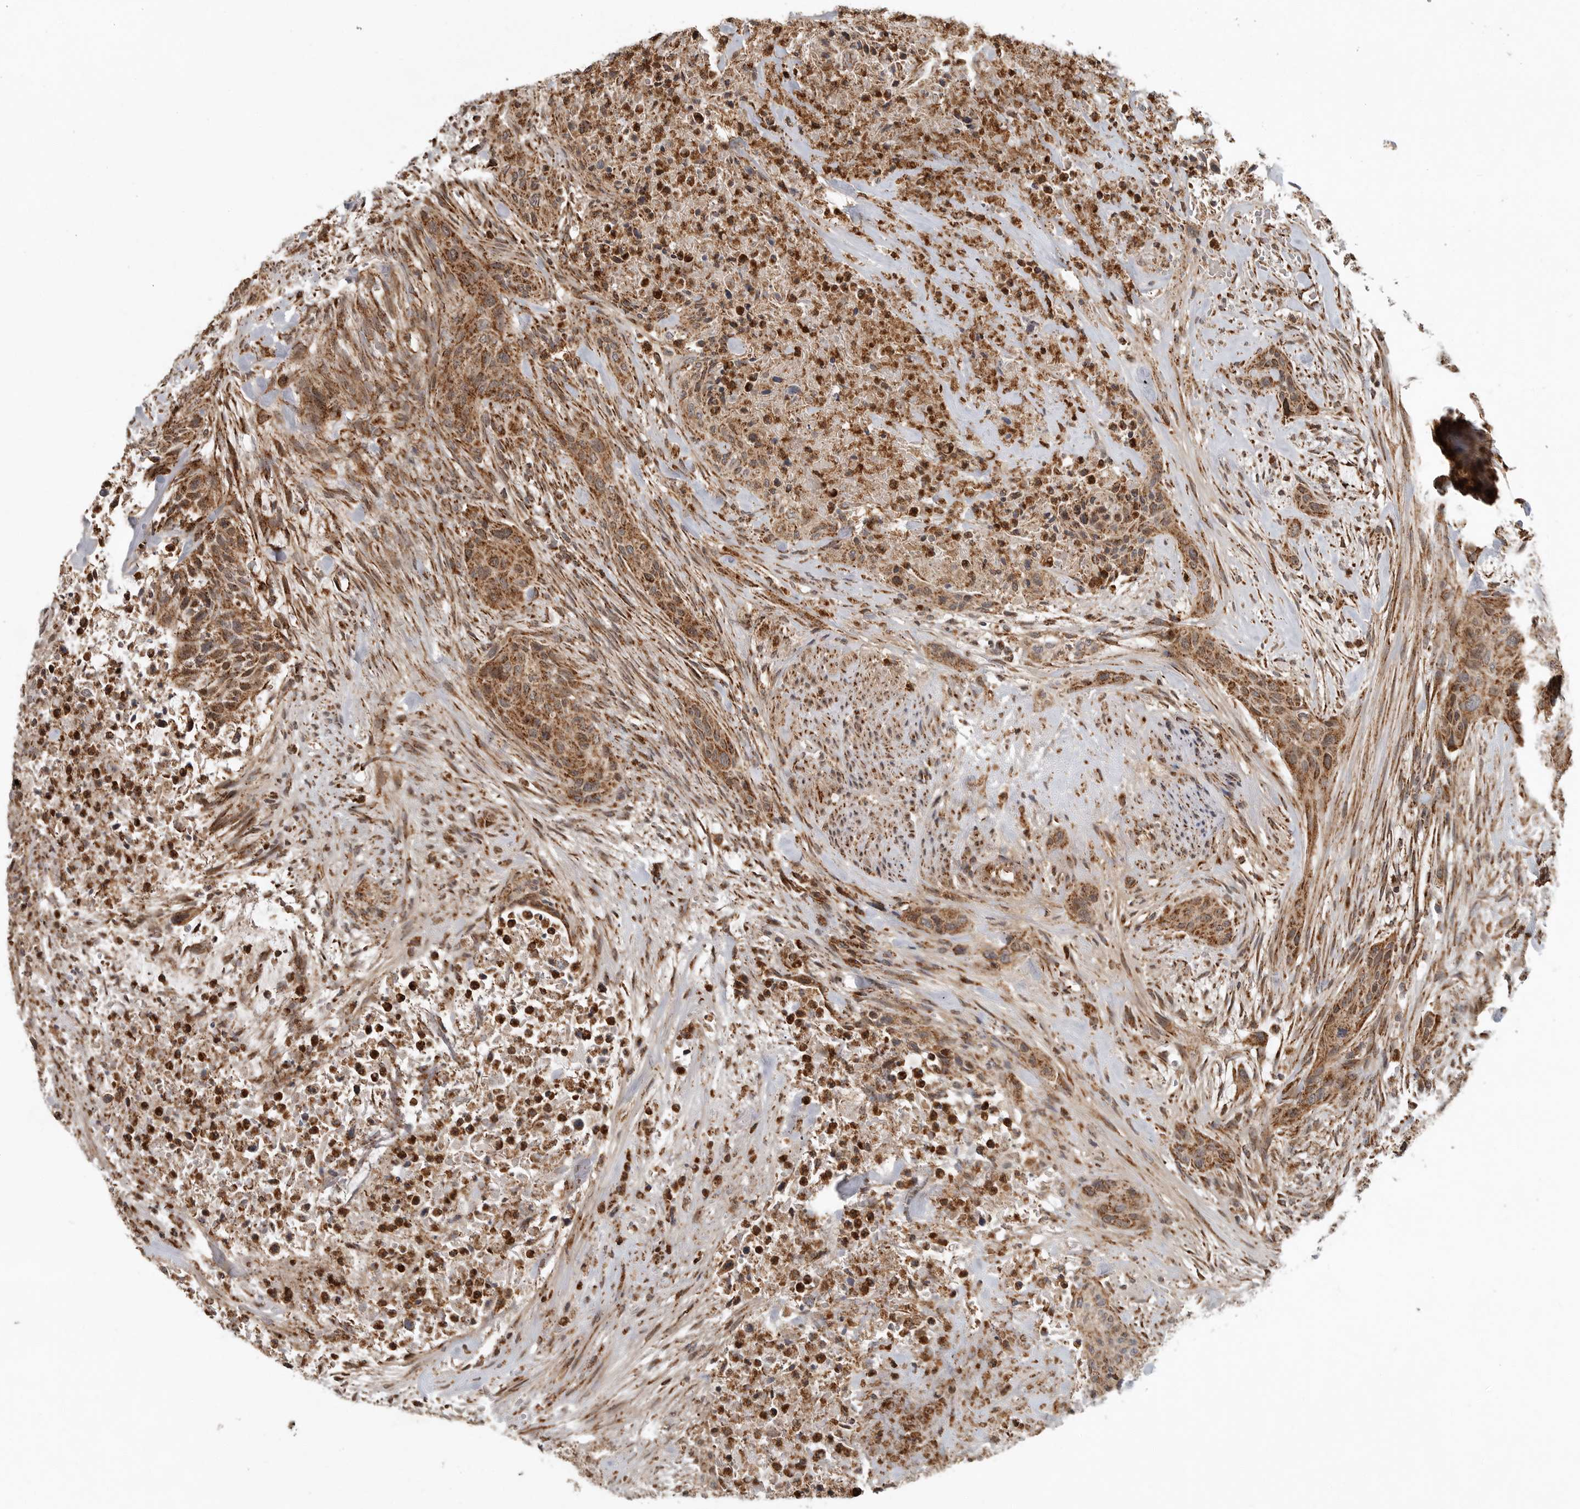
{"staining": {"intensity": "moderate", "quantity": ">75%", "location": "cytoplasmic/membranous"}, "tissue": "urothelial cancer", "cell_type": "Tumor cells", "image_type": "cancer", "snomed": [{"axis": "morphology", "description": "Urothelial carcinoma, High grade"}, {"axis": "topography", "description": "Urinary bladder"}], "caption": "Brown immunohistochemical staining in high-grade urothelial carcinoma demonstrates moderate cytoplasmic/membranous expression in approximately >75% of tumor cells. The staining is performed using DAB (3,3'-diaminobenzidine) brown chromogen to label protein expression. The nuclei are counter-stained blue using hematoxylin.", "gene": "GCNT2", "patient": {"sex": "male", "age": 35}}